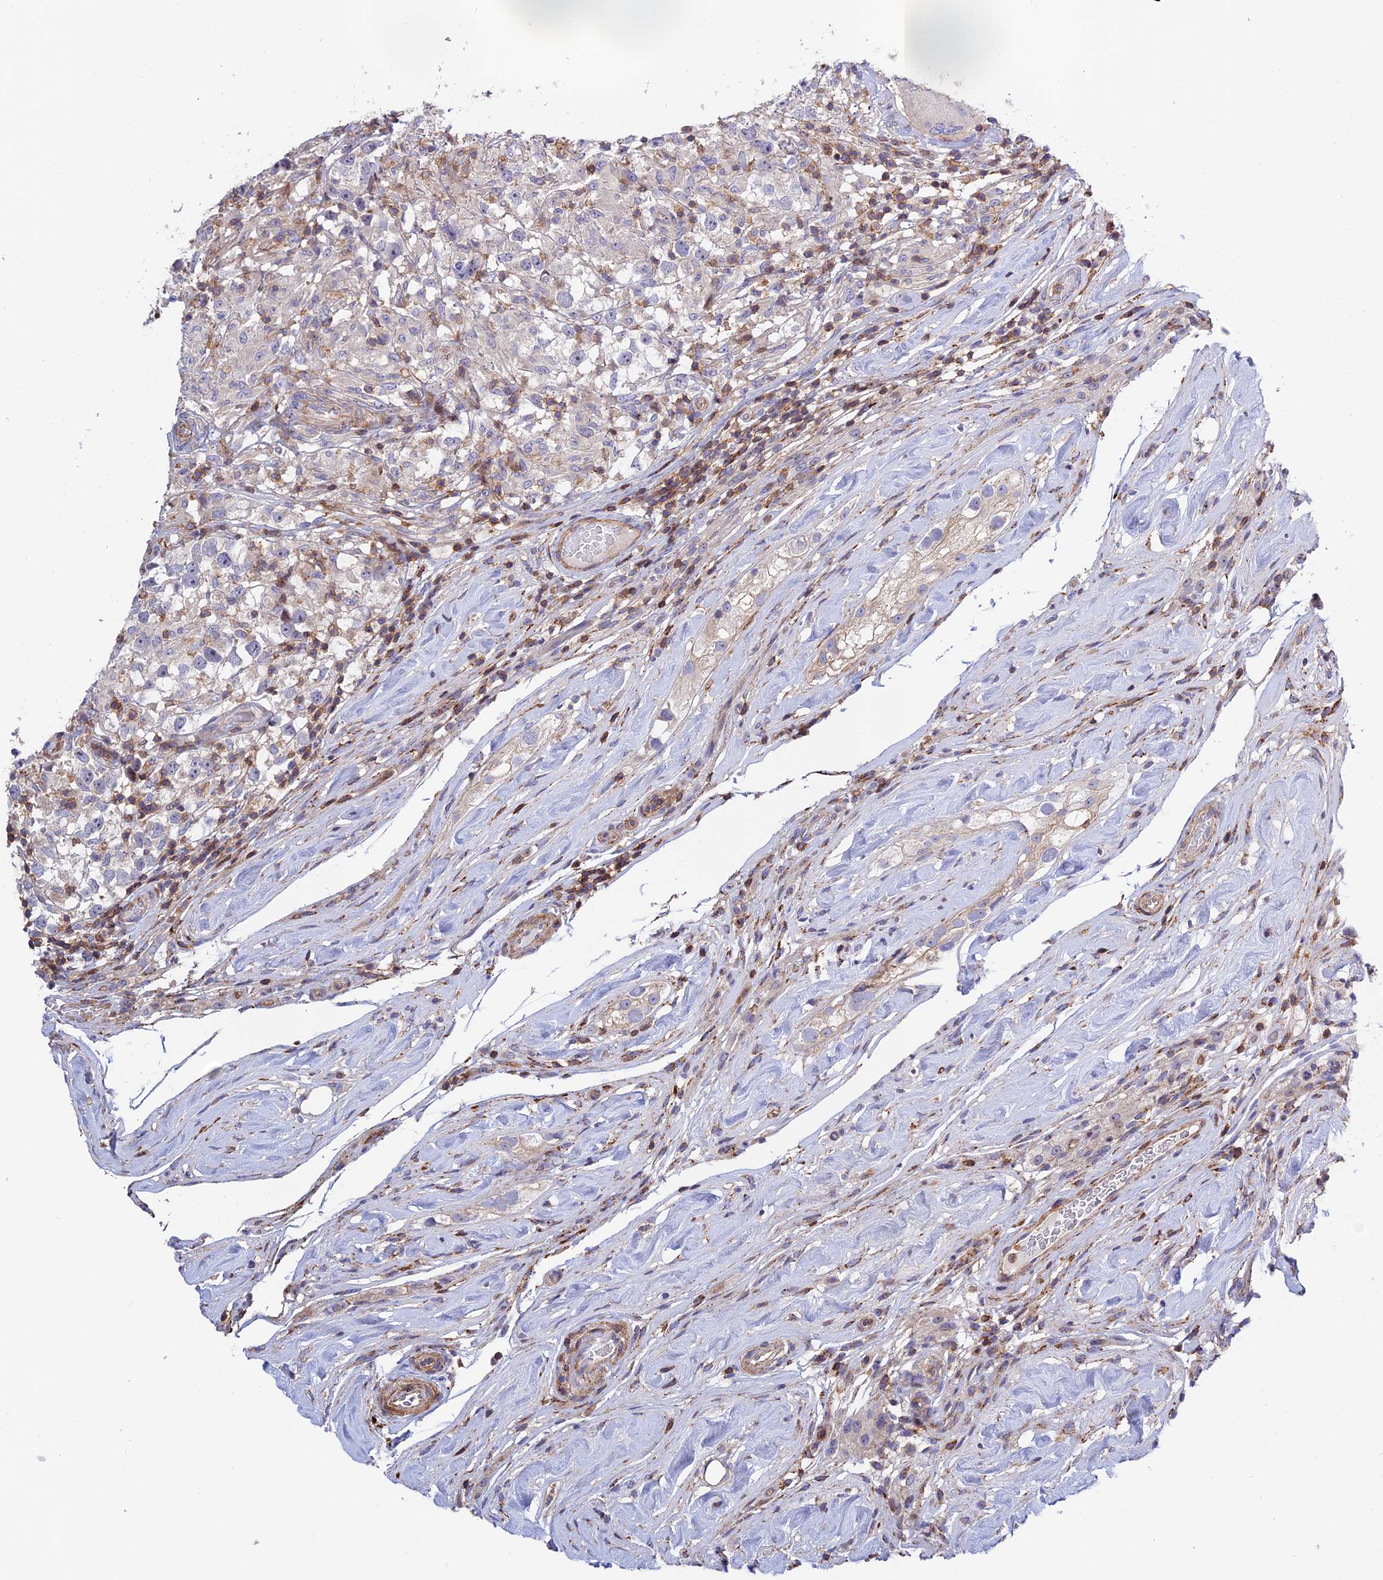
{"staining": {"intensity": "negative", "quantity": "none", "location": "none"}, "tissue": "testis cancer", "cell_type": "Tumor cells", "image_type": "cancer", "snomed": [{"axis": "morphology", "description": "Seminoma, NOS"}, {"axis": "topography", "description": "Testis"}], "caption": "Testis seminoma was stained to show a protein in brown. There is no significant positivity in tumor cells.", "gene": "PRIM1", "patient": {"sex": "male", "age": 46}}